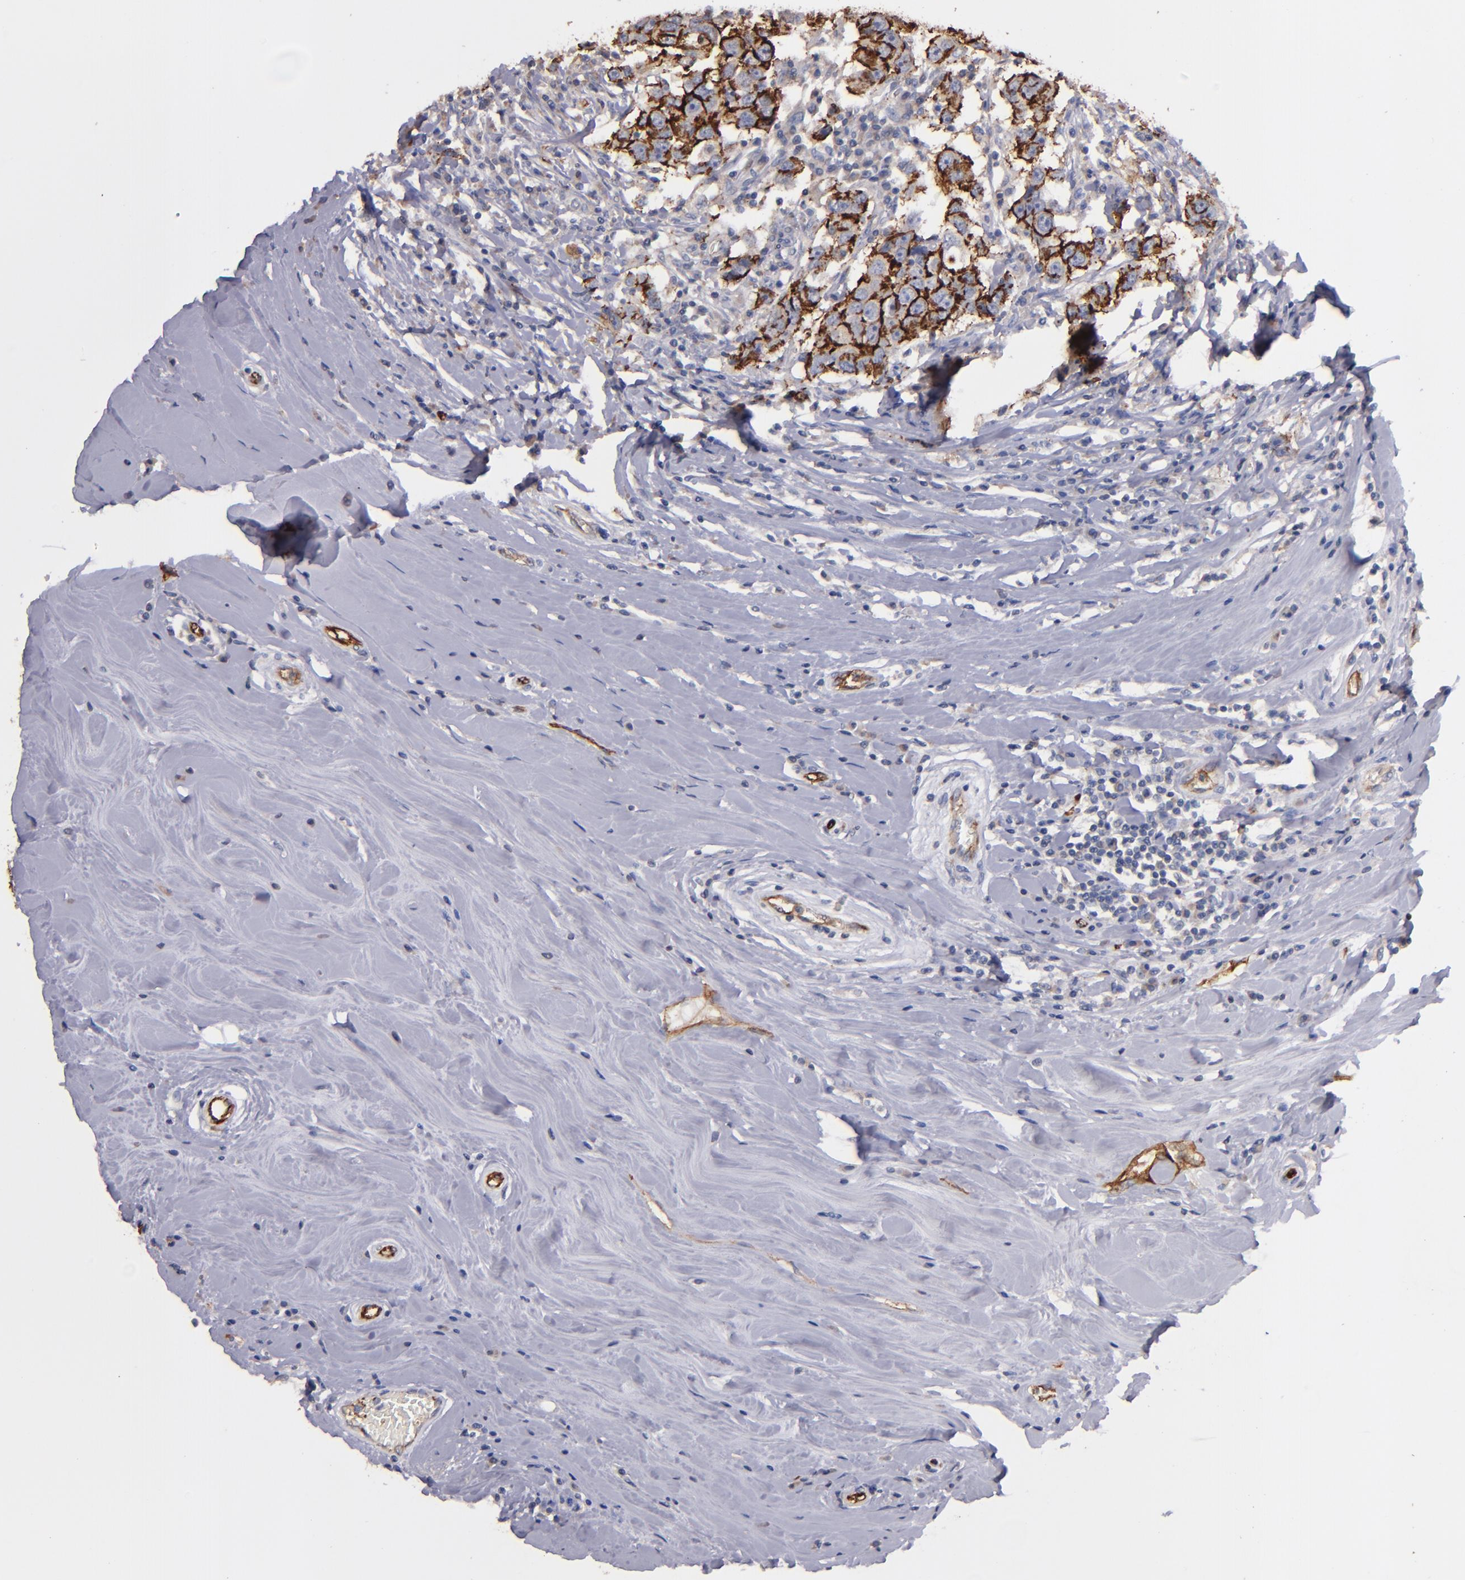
{"staining": {"intensity": "moderate", "quantity": ">75%", "location": "cytoplasmic/membranous"}, "tissue": "breast cancer", "cell_type": "Tumor cells", "image_type": "cancer", "snomed": [{"axis": "morphology", "description": "Duct carcinoma"}, {"axis": "topography", "description": "Breast"}], "caption": "Approximately >75% of tumor cells in human infiltrating ductal carcinoma (breast) exhibit moderate cytoplasmic/membranous protein positivity as visualized by brown immunohistochemical staining.", "gene": "CLDN5", "patient": {"sex": "female", "age": 27}}